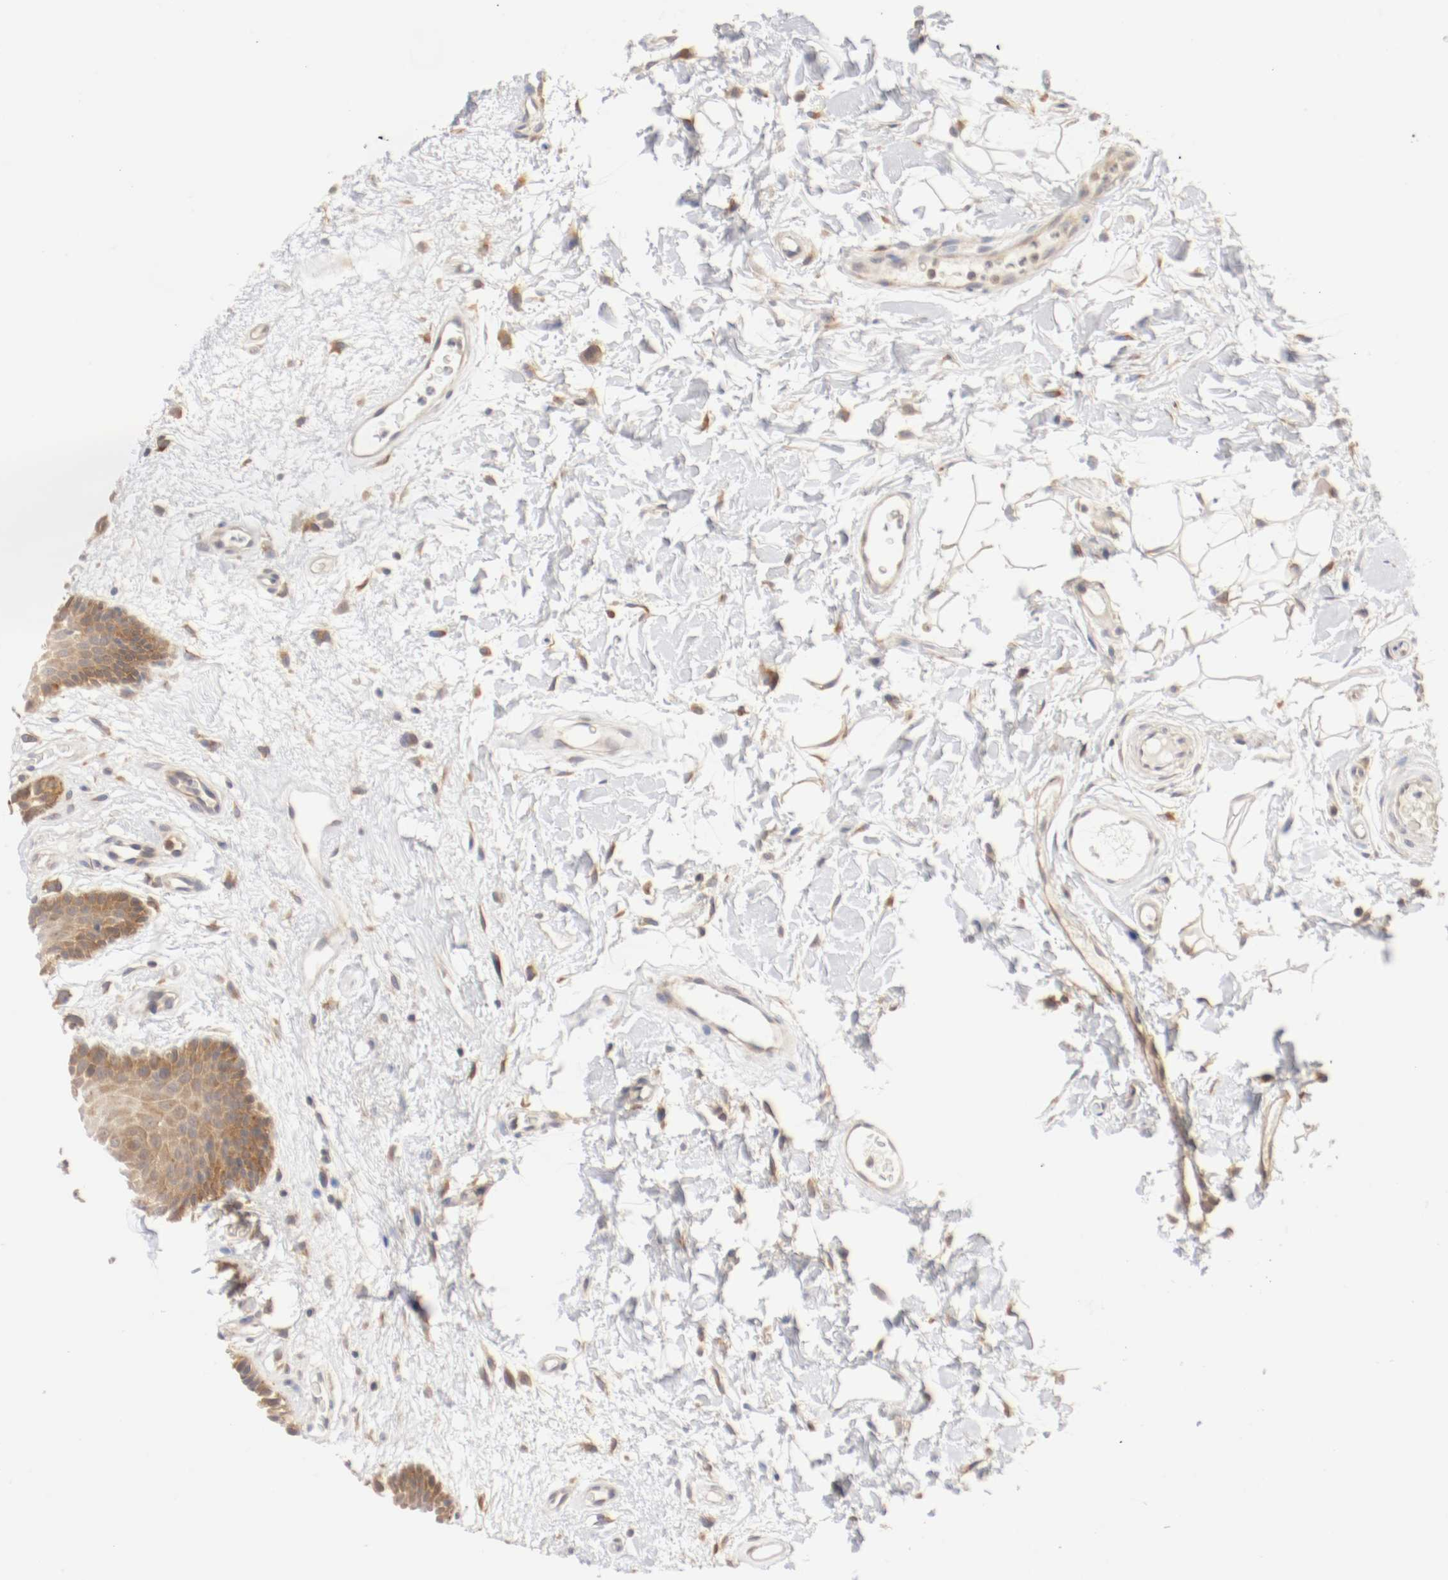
{"staining": {"intensity": "weak", "quantity": ">75%", "location": "cytoplasmic/membranous"}, "tissue": "oral mucosa", "cell_type": "Squamous epithelial cells", "image_type": "normal", "snomed": [{"axis": "morphology", "description": "Normal tissue, NOS"}, {"axis": "morphology", "description": "Squamous cell carcinoma, NOS"}, {"axis": "topography", "description": "Skeletal muscle"}, {"axis": "topography", "description": "Oral tissue"}, {"axis": "topography", "description": "Head-Neck"}], "caption": "IHC (DAB (3,3'-diaminobenzidine)) staining of benign human oral mucosa shows weak cytoplasmic/membranous protein staining in about >75% of squamous epithelial cells.", "gene": "FKBP3", "patient": {"sex": "male", "age": 71}}